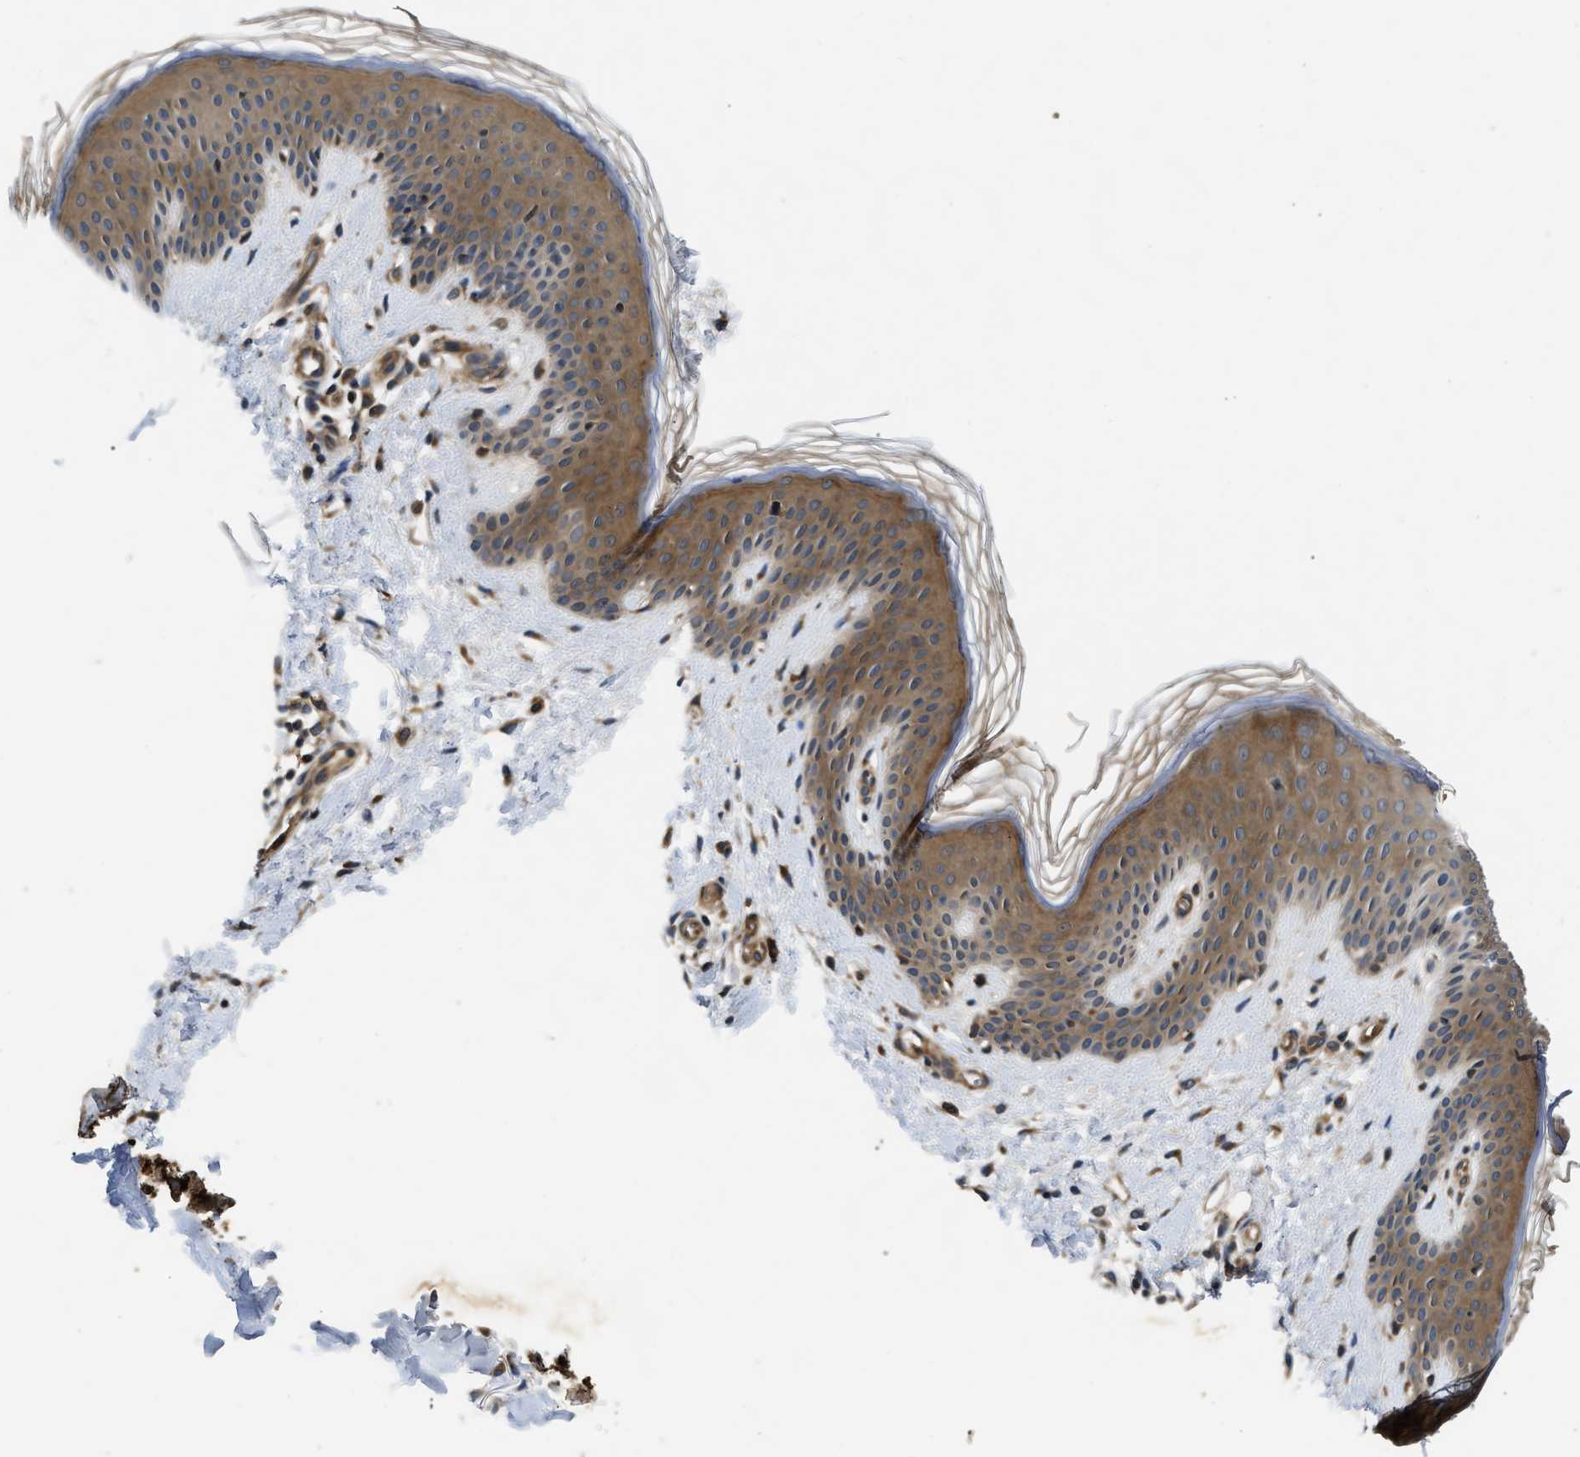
{"staining": {"intensity": "moderate", "quantity": ">75%", "location": "cytoplasmic/membranous"}, "tissue": "skin", "cell_type": "Fibroblasts", "image_type": "normal", "snomed": [{"axis": "morphology", "description": "Normal tissue, NOS"}, {"axis": "topography", "description": "Skin"}], "caption": "An immunohistochemistry micrograph of unremarkable tissue is shown. Protein staining in brown highlights moderate cytoplasmic/membranous positivity in skin within fibroblasts.", "gene": "PNPLA8", "patient": {"sex": "male", "age": 41}}